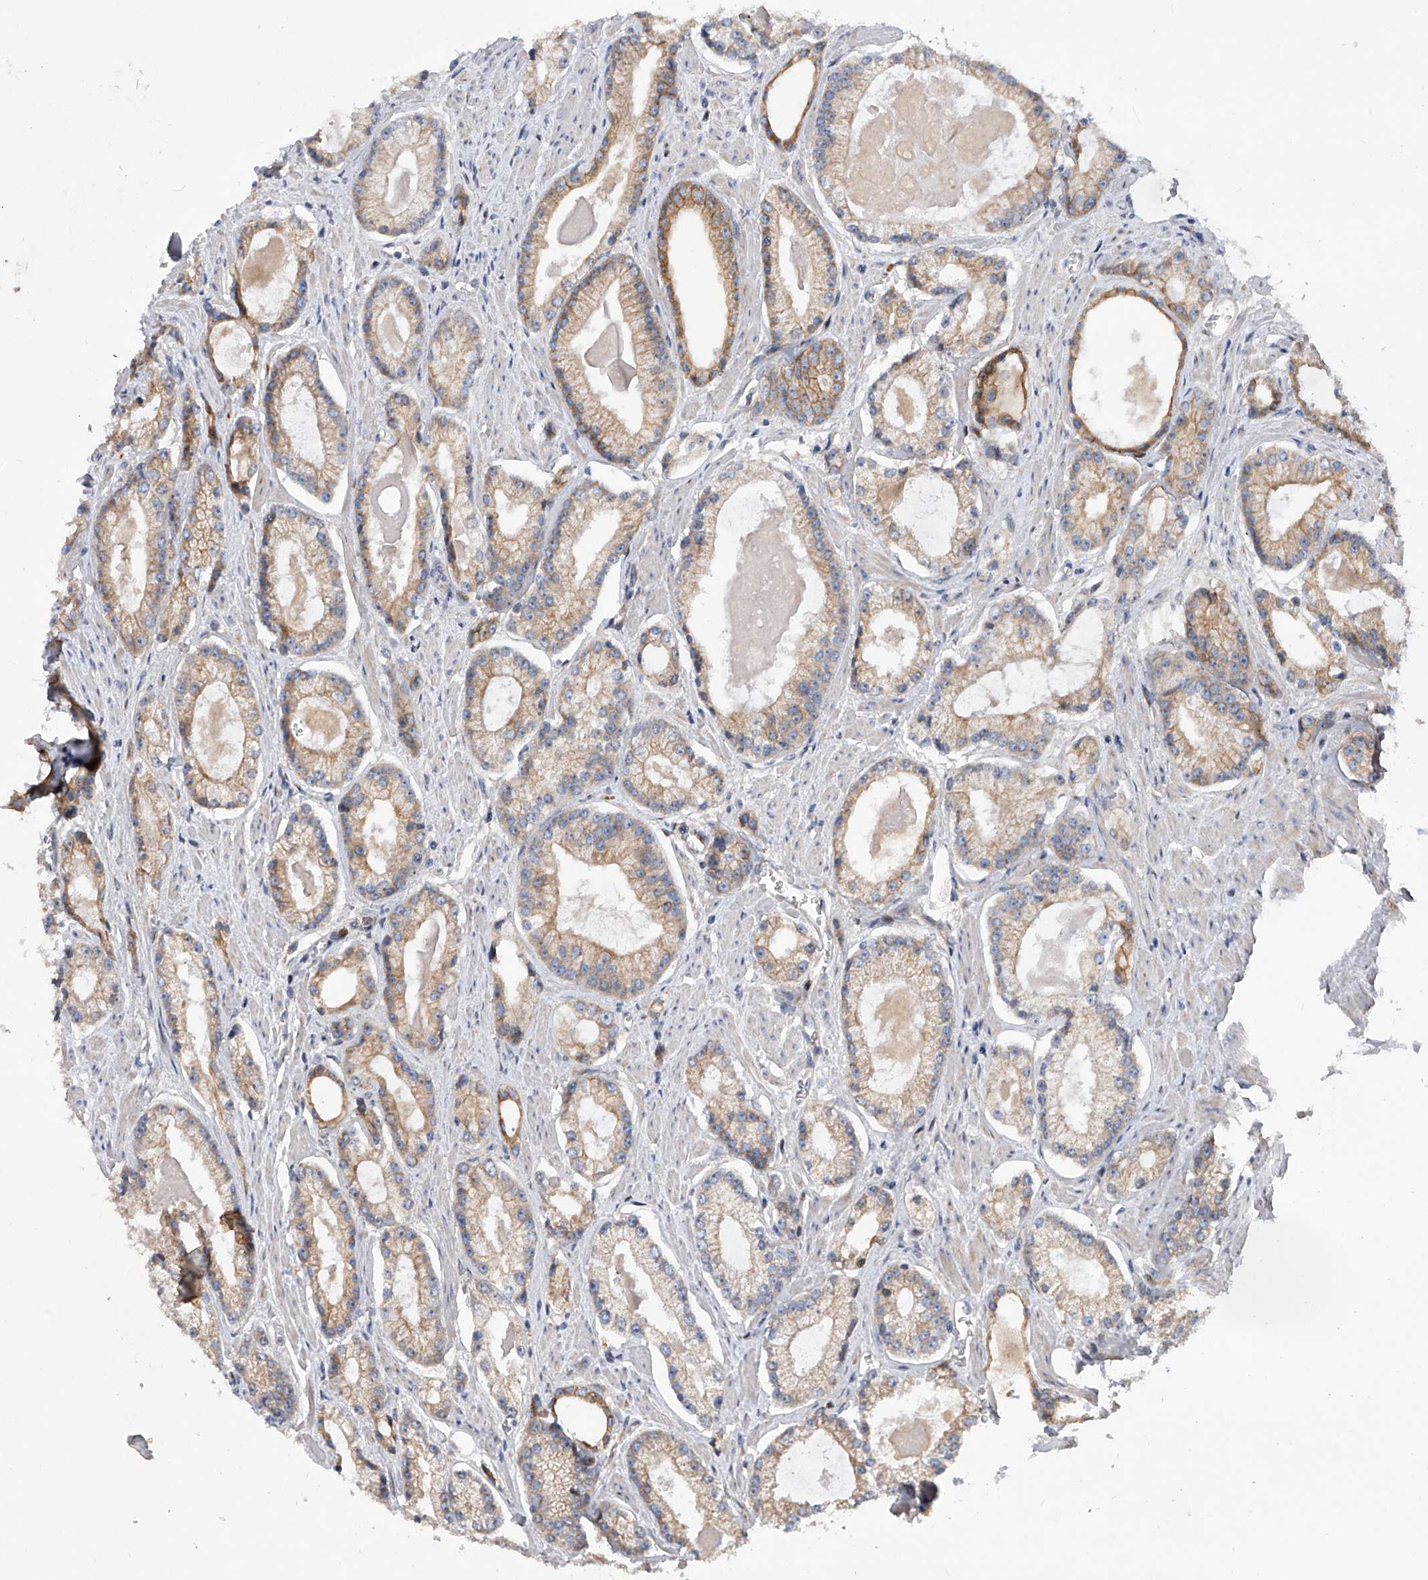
{"staining": {"intensity": "strong", "quantity": "<25%", "location": "cytoplasmic/membranous"}, "tissue": "prostate cancer", "cell_type": "Tumor cells", "image_type": "cancer", "snomed": [{"axis": "morphology", "description": "Adenocarcinoma, Low grade"}, {"axis": "topography", "description": "Prostate"}], "caption": "Protein expression analysis of low-grade adenocarcinoma (prostate) reveals strong cytoplasmic/membranous staining in approximately <25% of tumor cells.", "gene": "CDH12", "patient": {"sex": "male", "age": 54}}